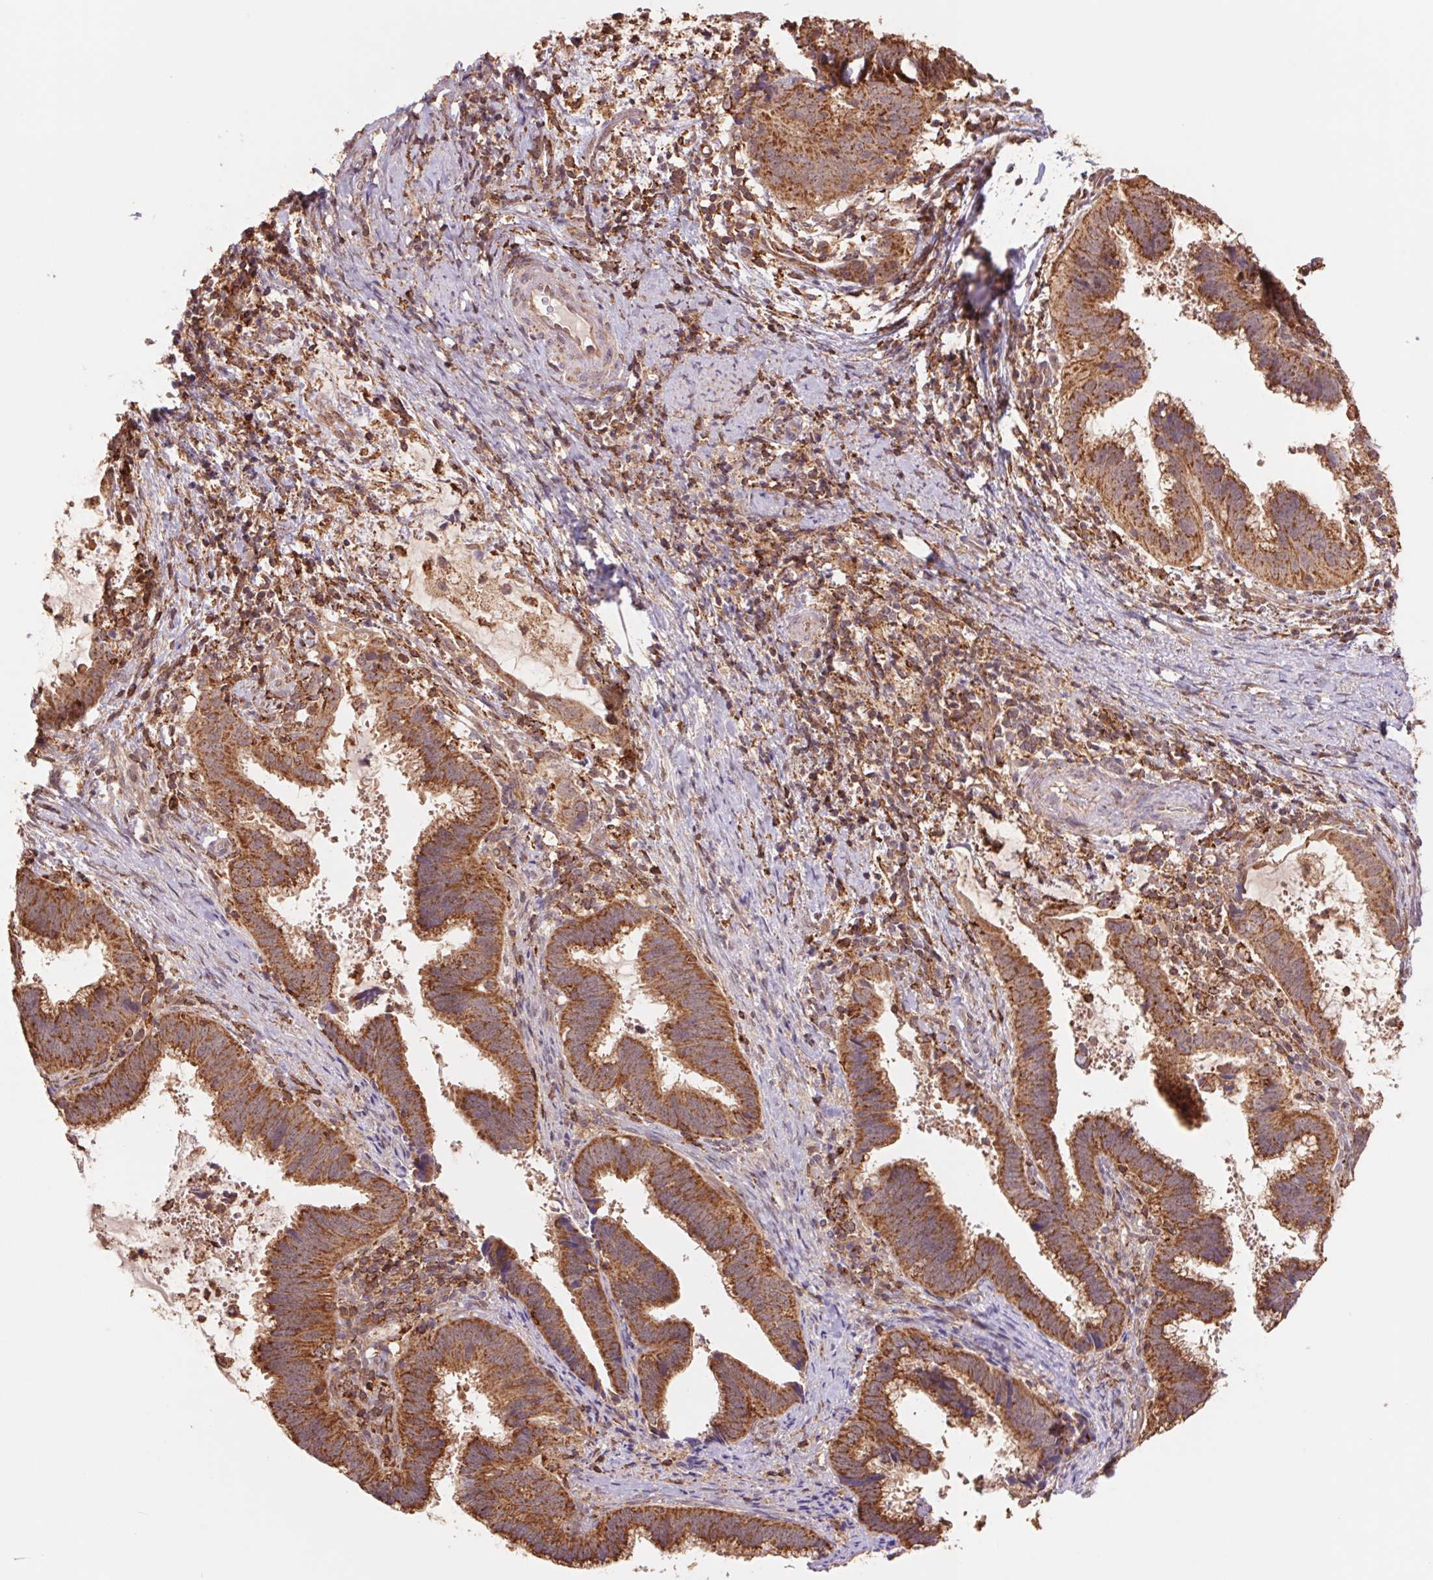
{"staining": {"intensity": "strong", "quantity": ">75%", "location": "cytoplasmic/membranous"}, "tissue": "cervical cancer", "cell_type": "Tumor cells", "image_type": "cancer", "snomed": [{"axis": "morphology", "description": "Adenocarcinoma, NOS"}, {"axis": "topography", "description": "Cervix"}], "caption": "The image demonstrates immunohistochemical staining of cervical cancer (adenocarcinoma). There is strong cytoplasmic/membranous staining is identified in about >75% of tumor cells.", "gene": "URM1", "patient": {"sex": "female", "age": 56}}